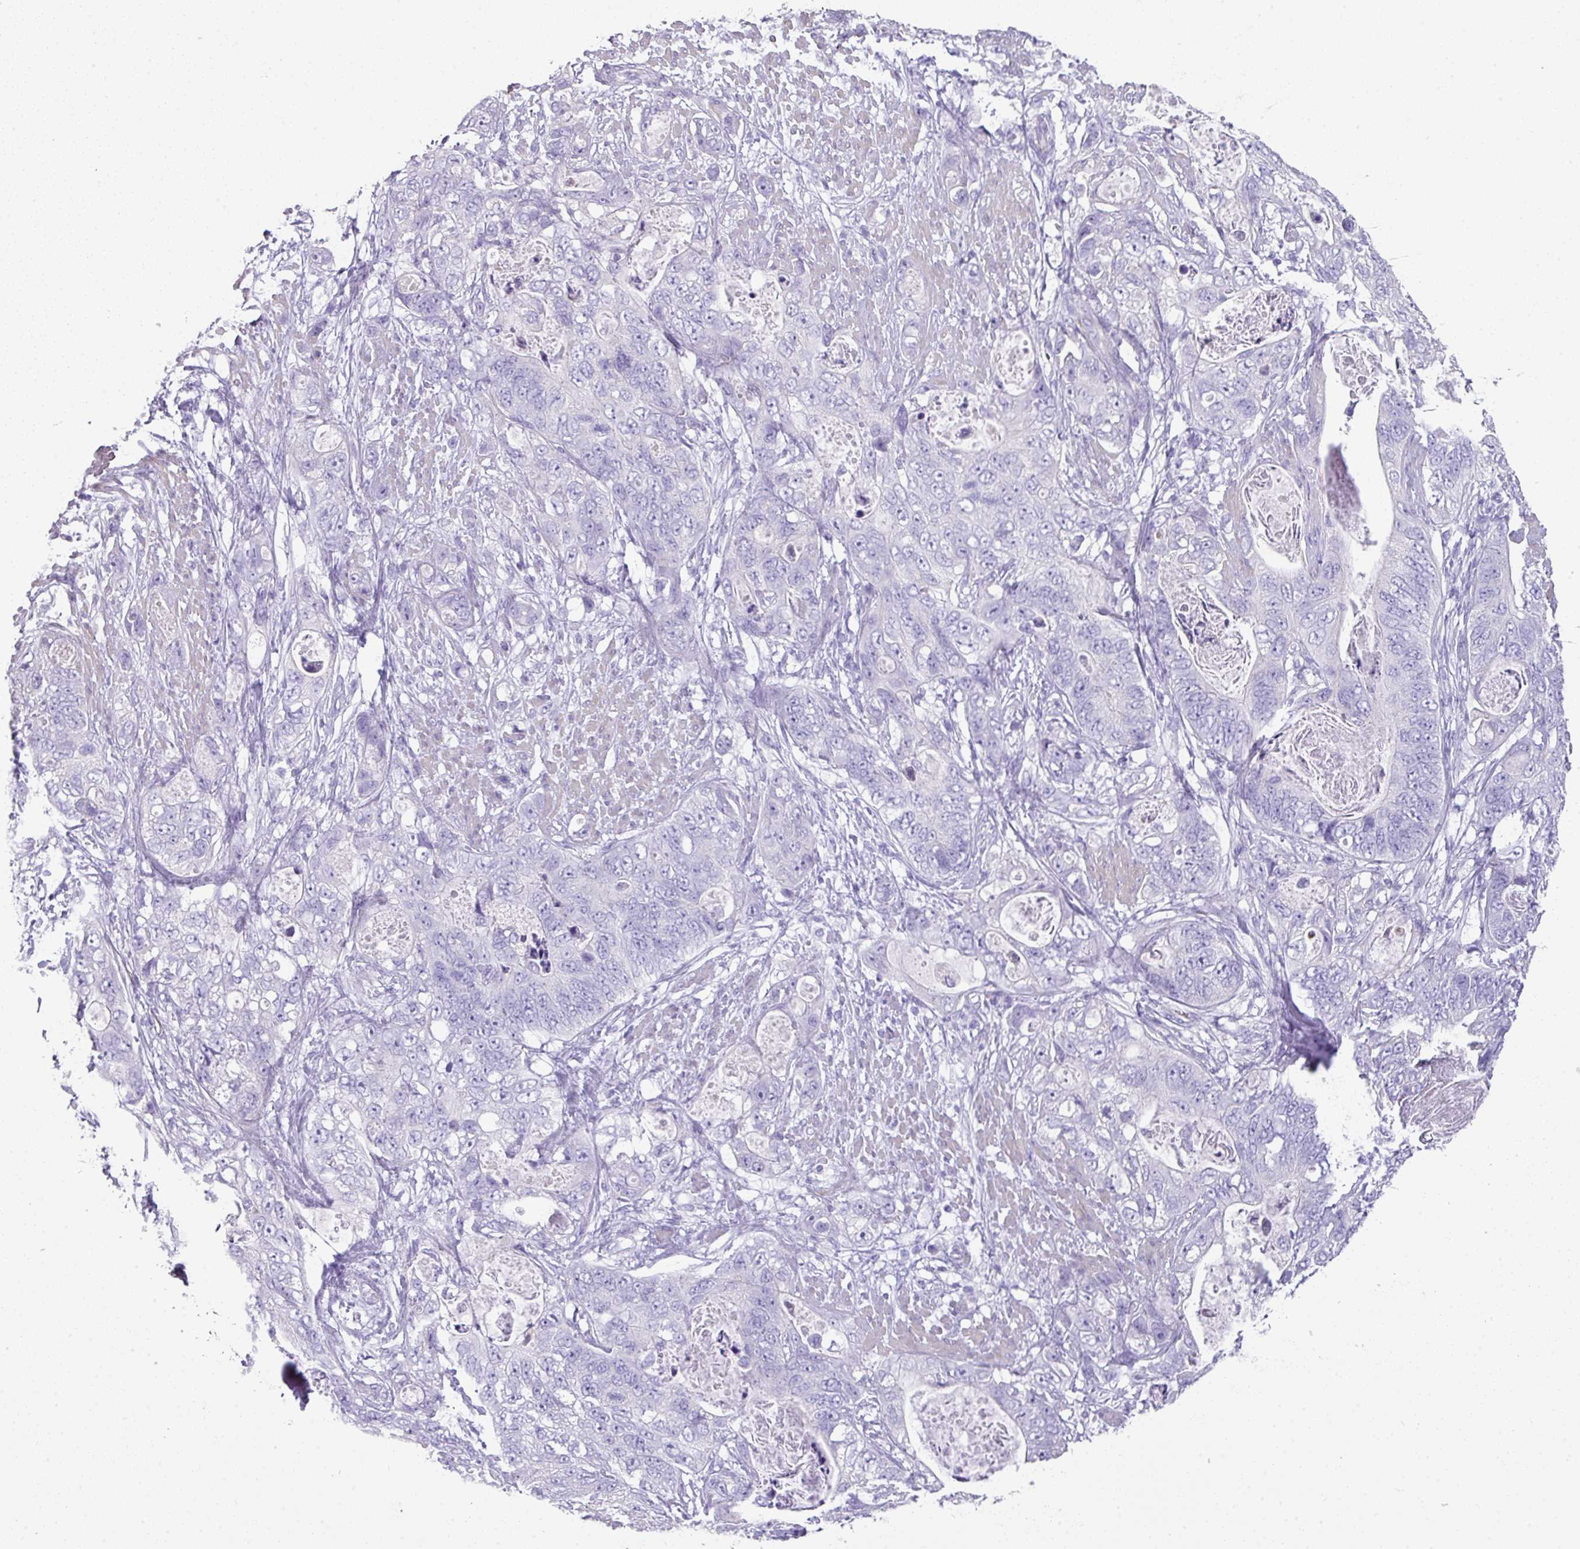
{"staining": {"intensity": "negative", "quantity": "none", "location": "none"}, "tissue": "stomach cancer", "cell_type": "Tumor cells", "image_type": "cancer", "snomed": [{"axis": "morphology", "description": "Adenocarcinoma, NOS"}, {"axis": "topography", "description": "Stomach"}], "caption": "Protein analysis of adenocarcinoma (stomach) displays no significant staining in tumor cells.", "gene": "GLI4", "patient": {"sex": "female", "age": 89}}